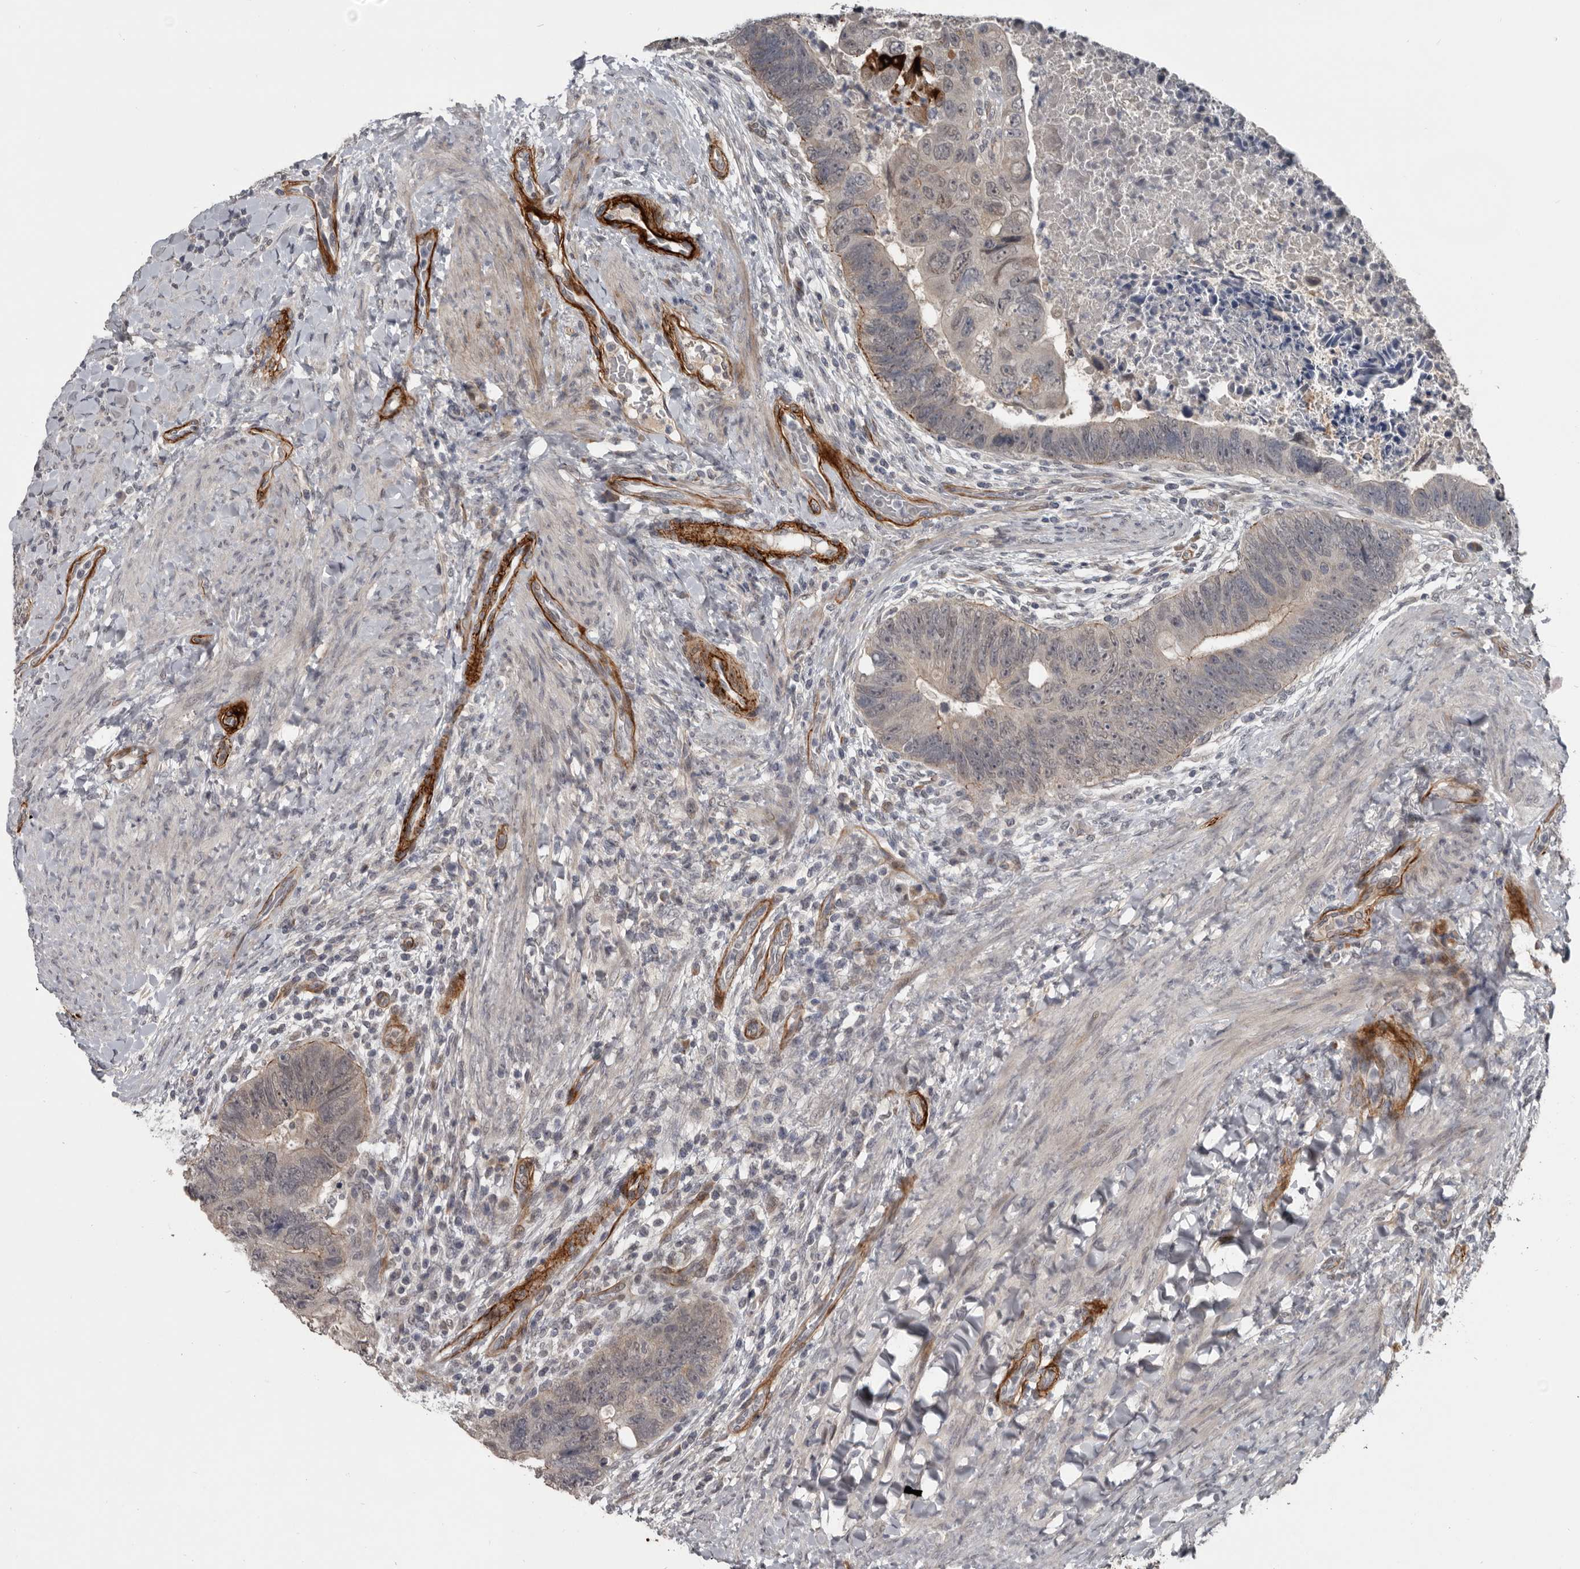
{"staining": {"intensity": "weak", "quantity": "<25%", "location": "cytoplasmic/membranous"}, "tissue": "colorectal cancer", "cell_type": "Tumor cells", "image_type": "cancer", "snomed": [{"axis": "morphology", "description": "Adenocarcinoma, NOS"}, {"axis": "topography", "description": "Rectum"}], "caption": "This is an IHC image of human colorectal cancer. There is no positivity in tumor cells.", "gene": "C1orf216", "patient": {"sex": "male", "age": 59}}